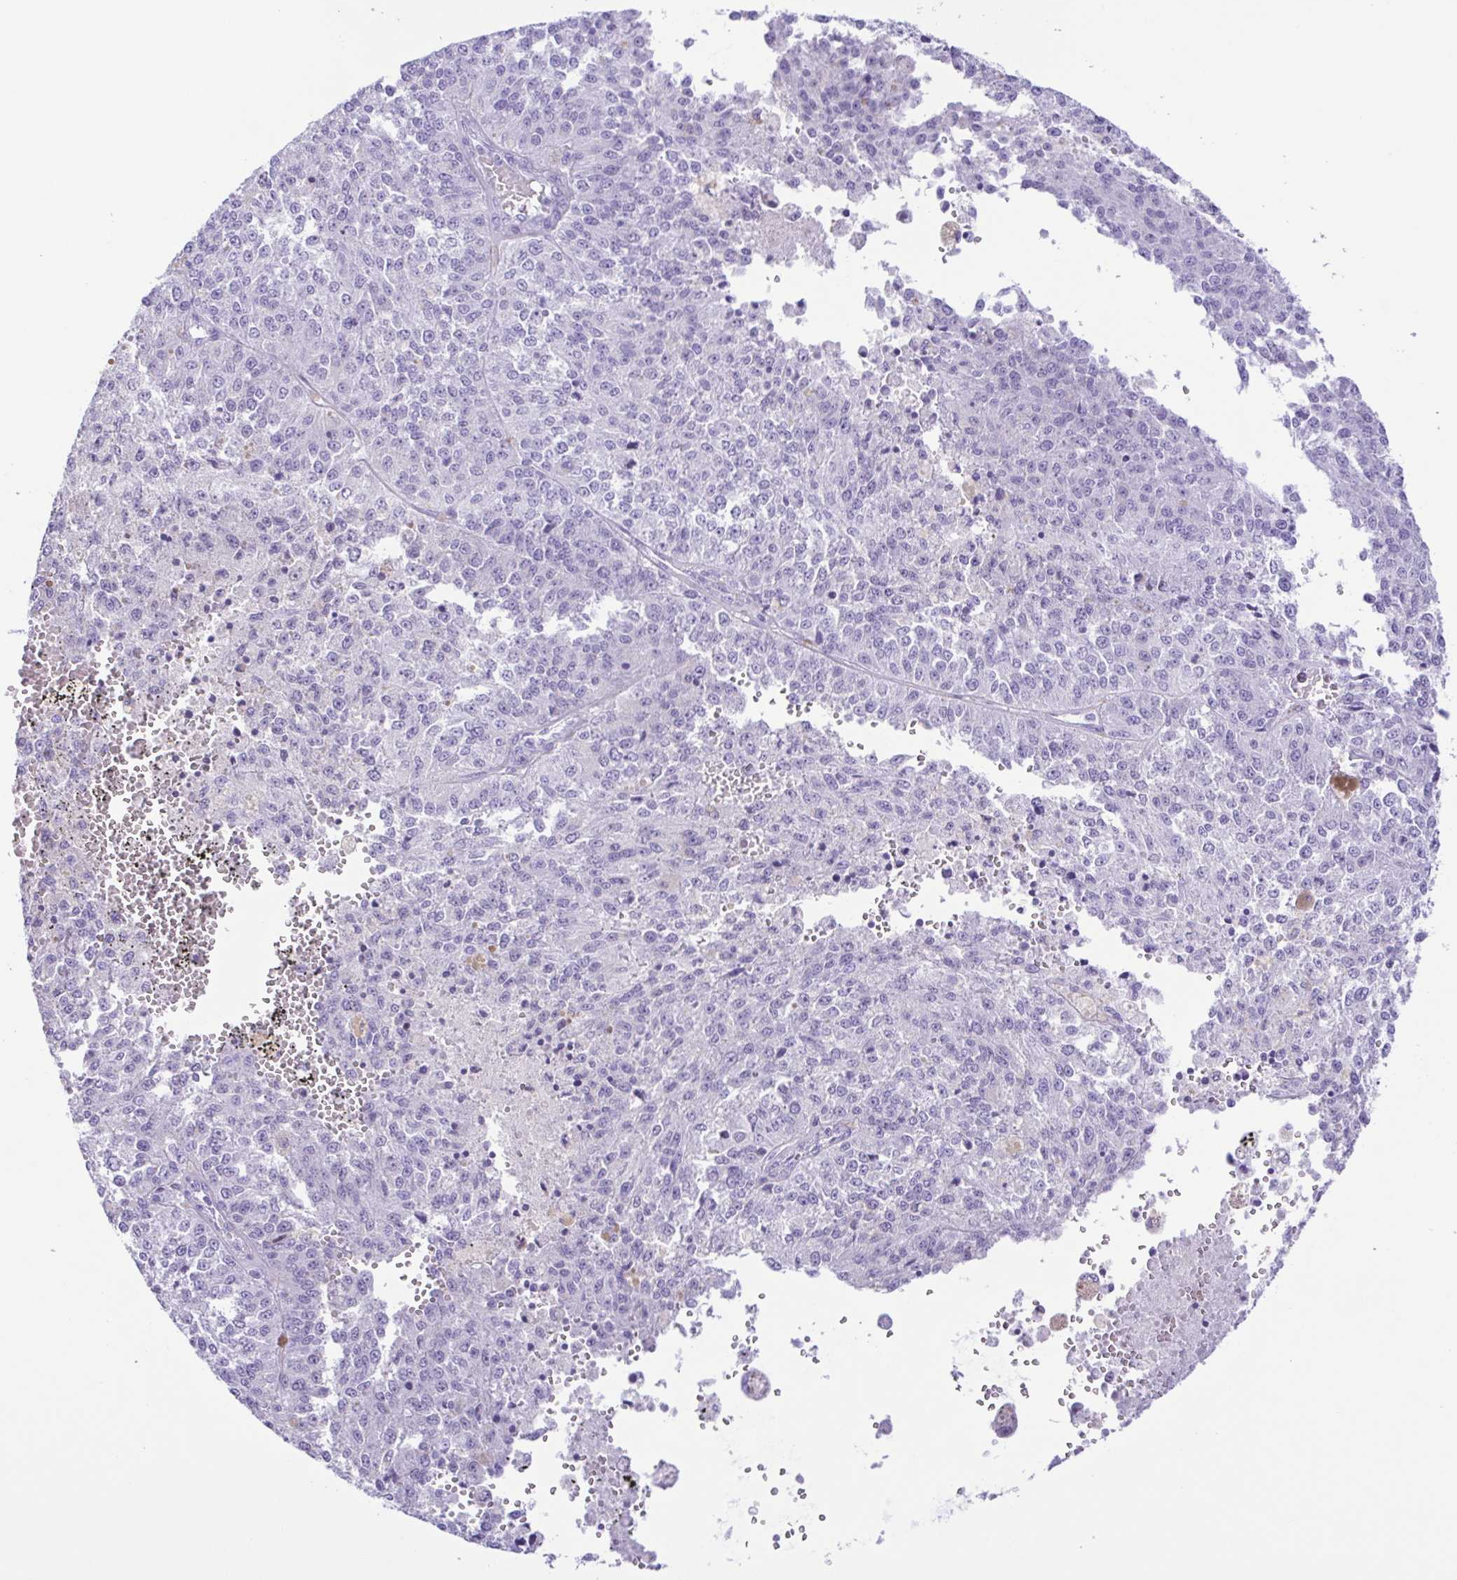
{"staining": {"intensity": "negative", "quantity": "none", "location": "none"}, "tissue": "melanoma", "cell_type": "Tumor cells", "image_type": "cancer", "snomed": [{"axis": "morphology", "description": "Malignant melanoma, Metastatic site"}, {"axis": "topography", "description": "Lymph node"}], "caption": "DAB (3,3'-diaminobenzidine) immunohistochemical staining of human melanoma shows no significant positivity in tumor cells.", "gene": "ERP27", "patient": {"sex": "female", "age": 64}}